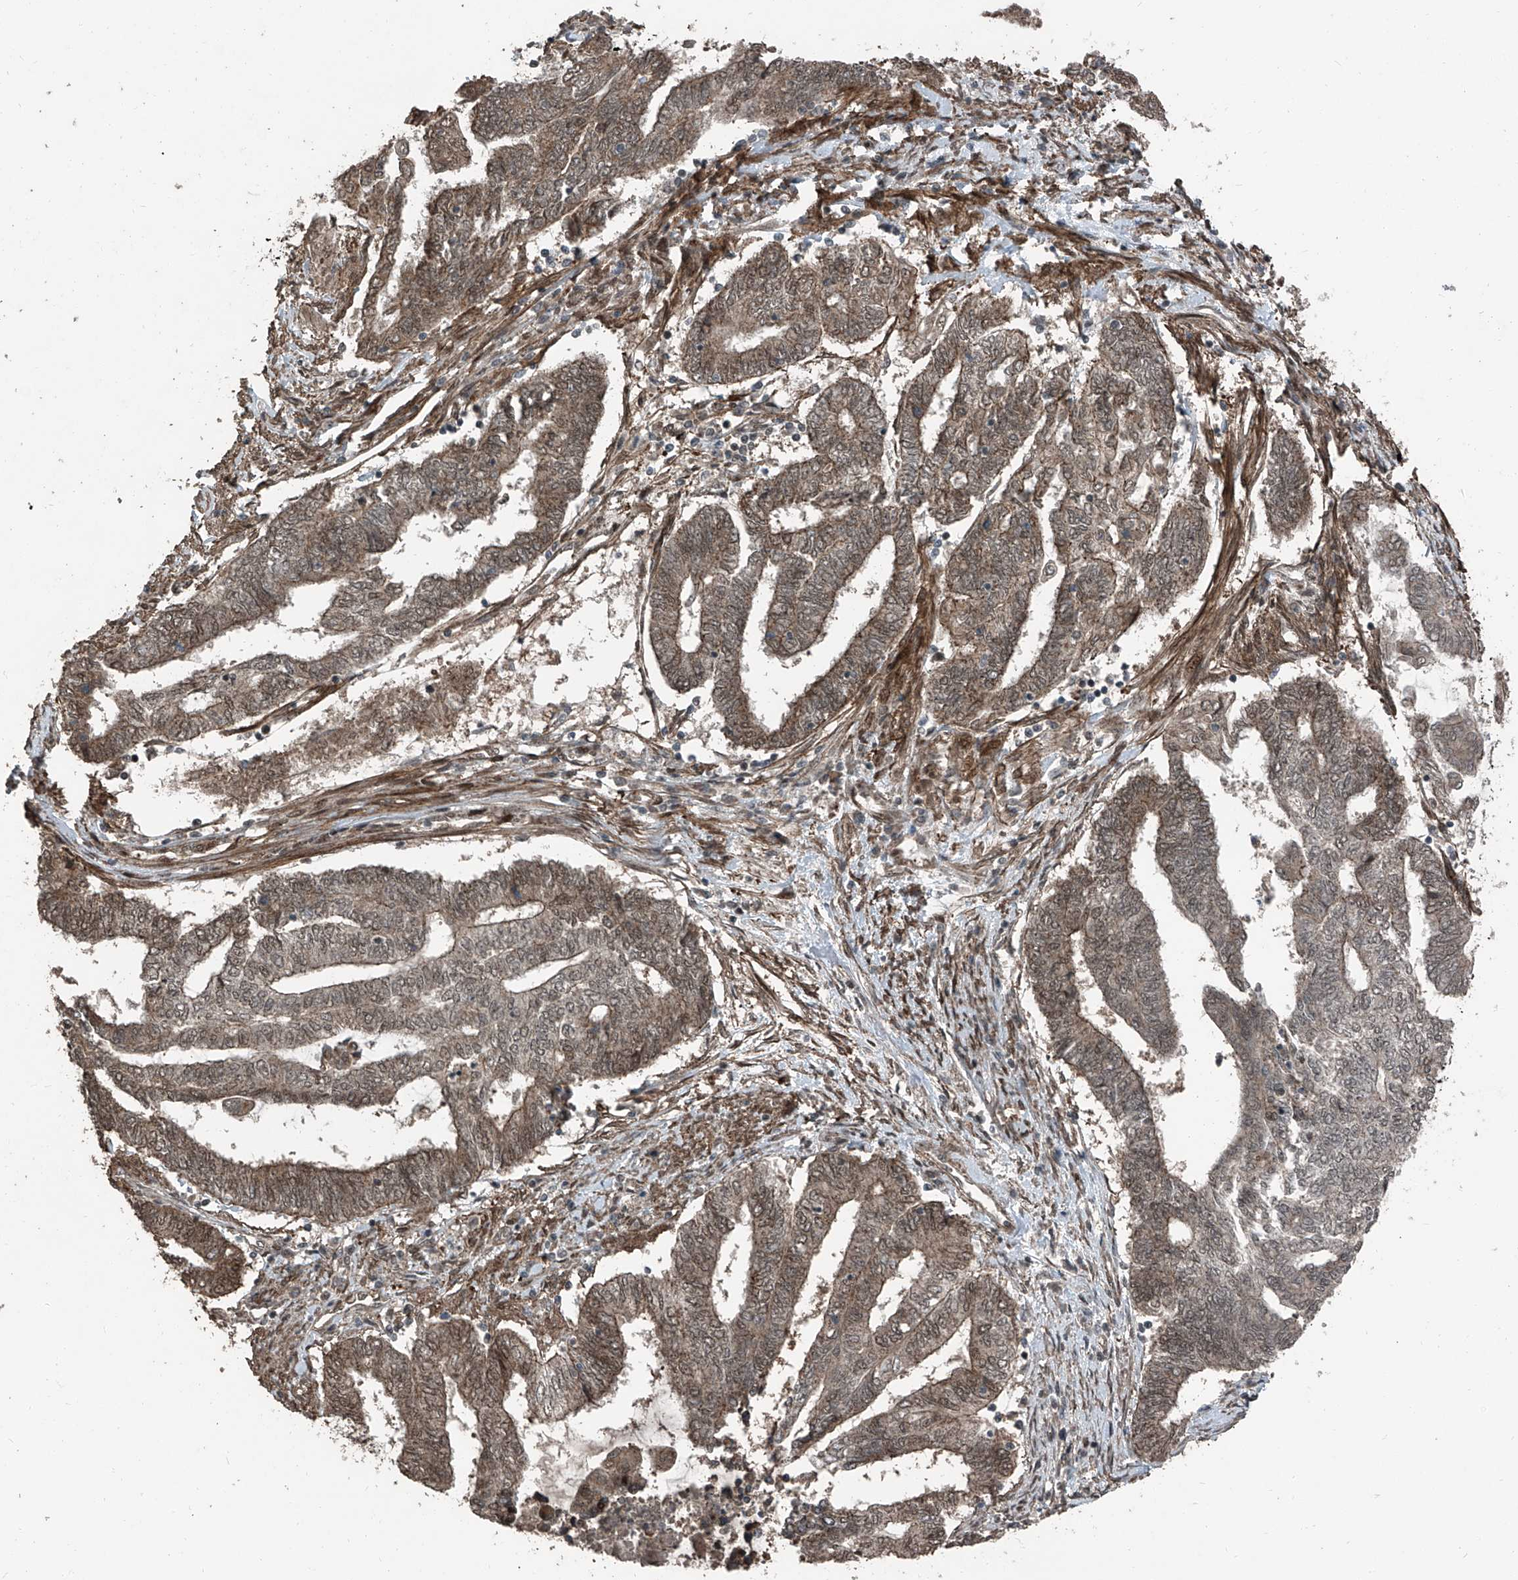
{"staining": {"intensity": "moderate", "quantity": ">75%", "location": "cytoplasmic/membranous,nuclear"}, "tissue": "endometrial cancer", "cell_type": "Tumor cells", "image_type": "cancer", "snomed": [{"axis": "morphology", "description": "Adenocarcinoma, NOS"}, {"axis": "topography", "description": "Uterus"}, {"axis": "topography", "description": "Endometrium"}], "caption": "Endometrial cancer tissue reveals moderate cytoplasmic/membranous and nuclear positivity in about >75% of tumor cells", "gene": "ZNF570", "patient": {"sex": "female", "age": 70}}